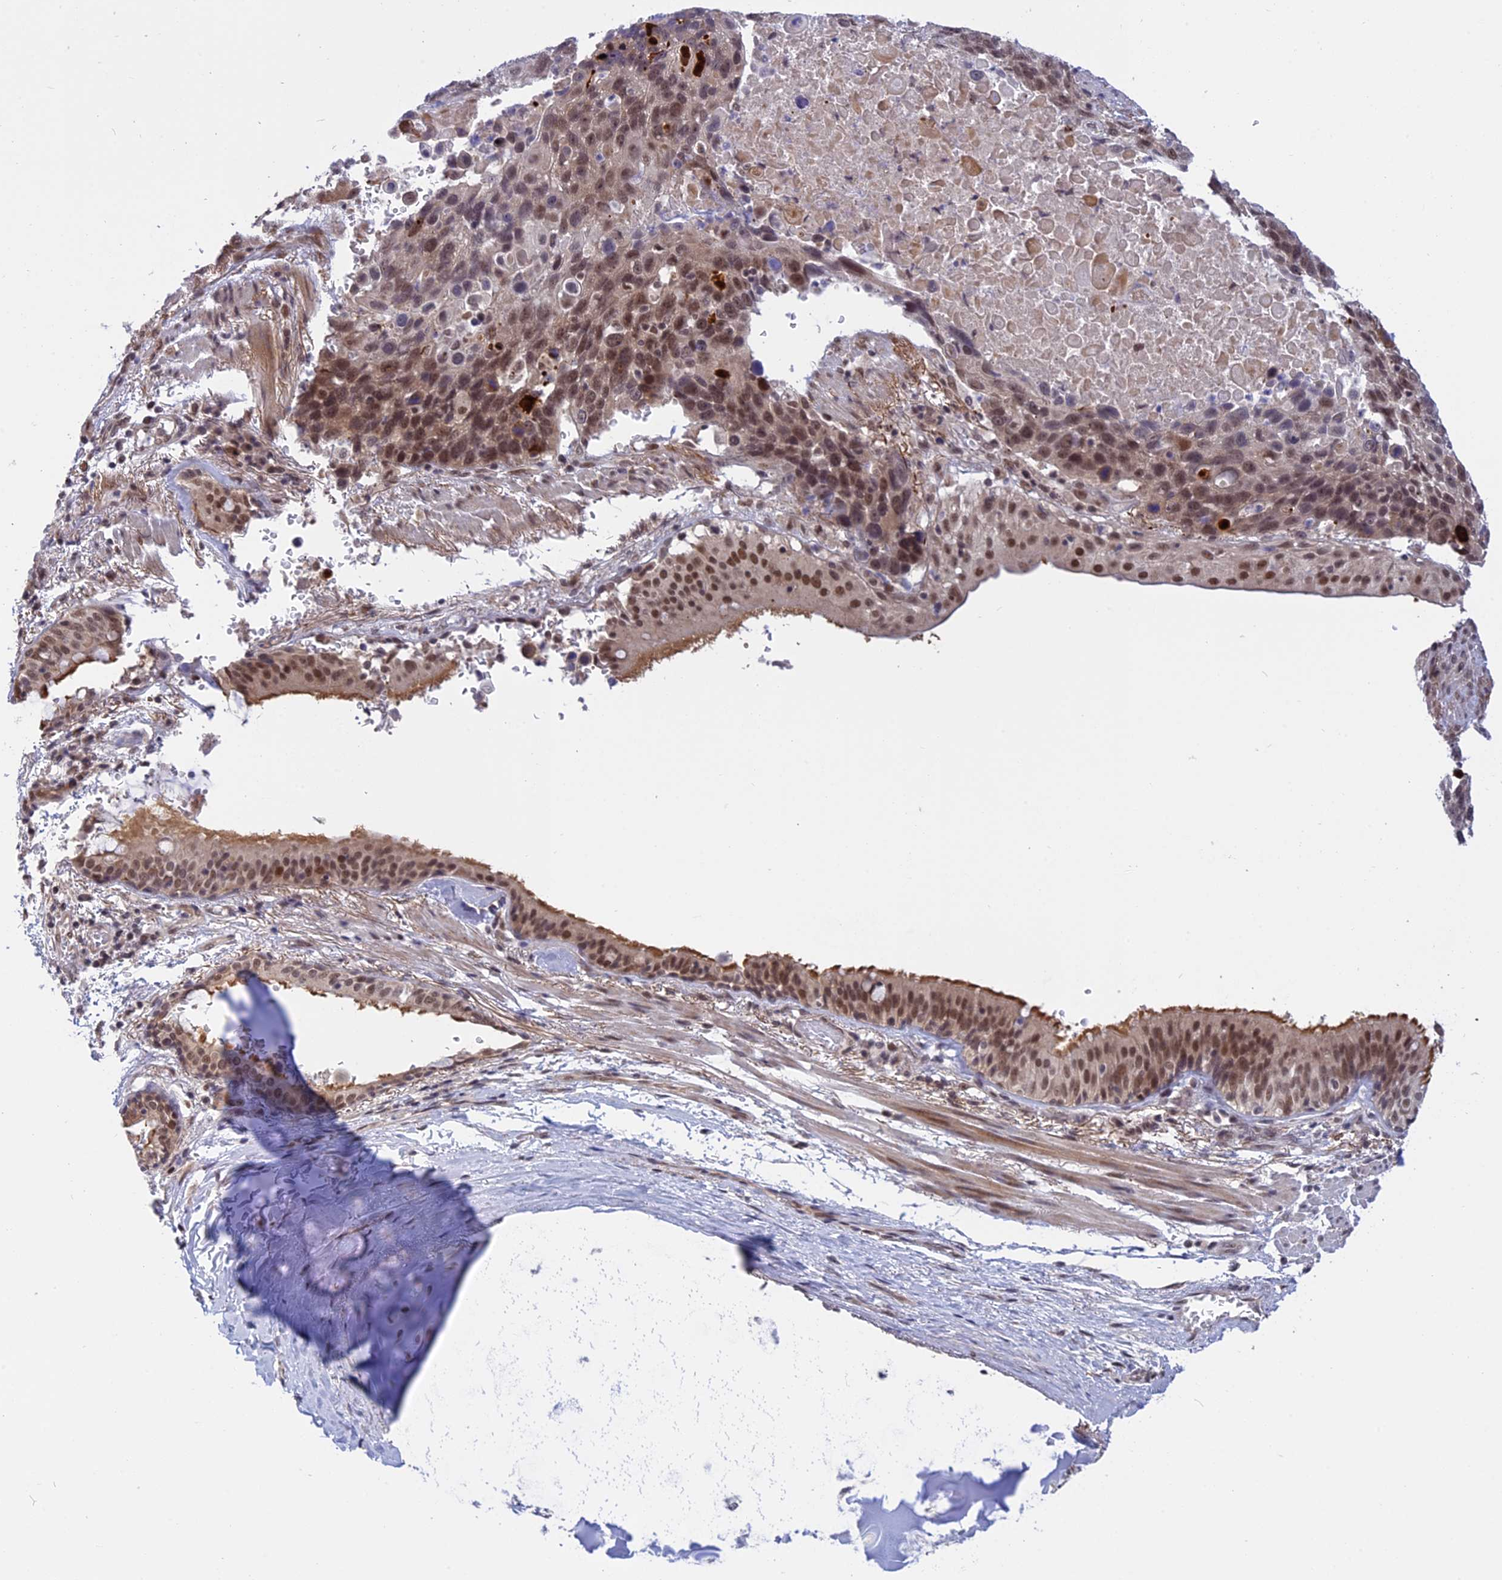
{"staining": {"intensity": "moderate", "quantity": "25%-75%", "location": "nuclear"}, "tissue": "lung cancer", "cell_type": "Tumor cells", "image_type": "cancer", "snomed": [{"axis": "morphology", "description": "Squamous cell carcinoma, NOS"}, {"axis": "topography", "description": "Lung"}], "caption": "This histopathology image demonstrates squamous cell carcinoma (lung) stained with immunohistochemistry to label a protein in brown. The nuclear of tumor cells show moderate positivity for the protein. Nuclei are counter-stained blue.", "gene": "POLR2C", "patient": {"sex": "male", "age": 66}}